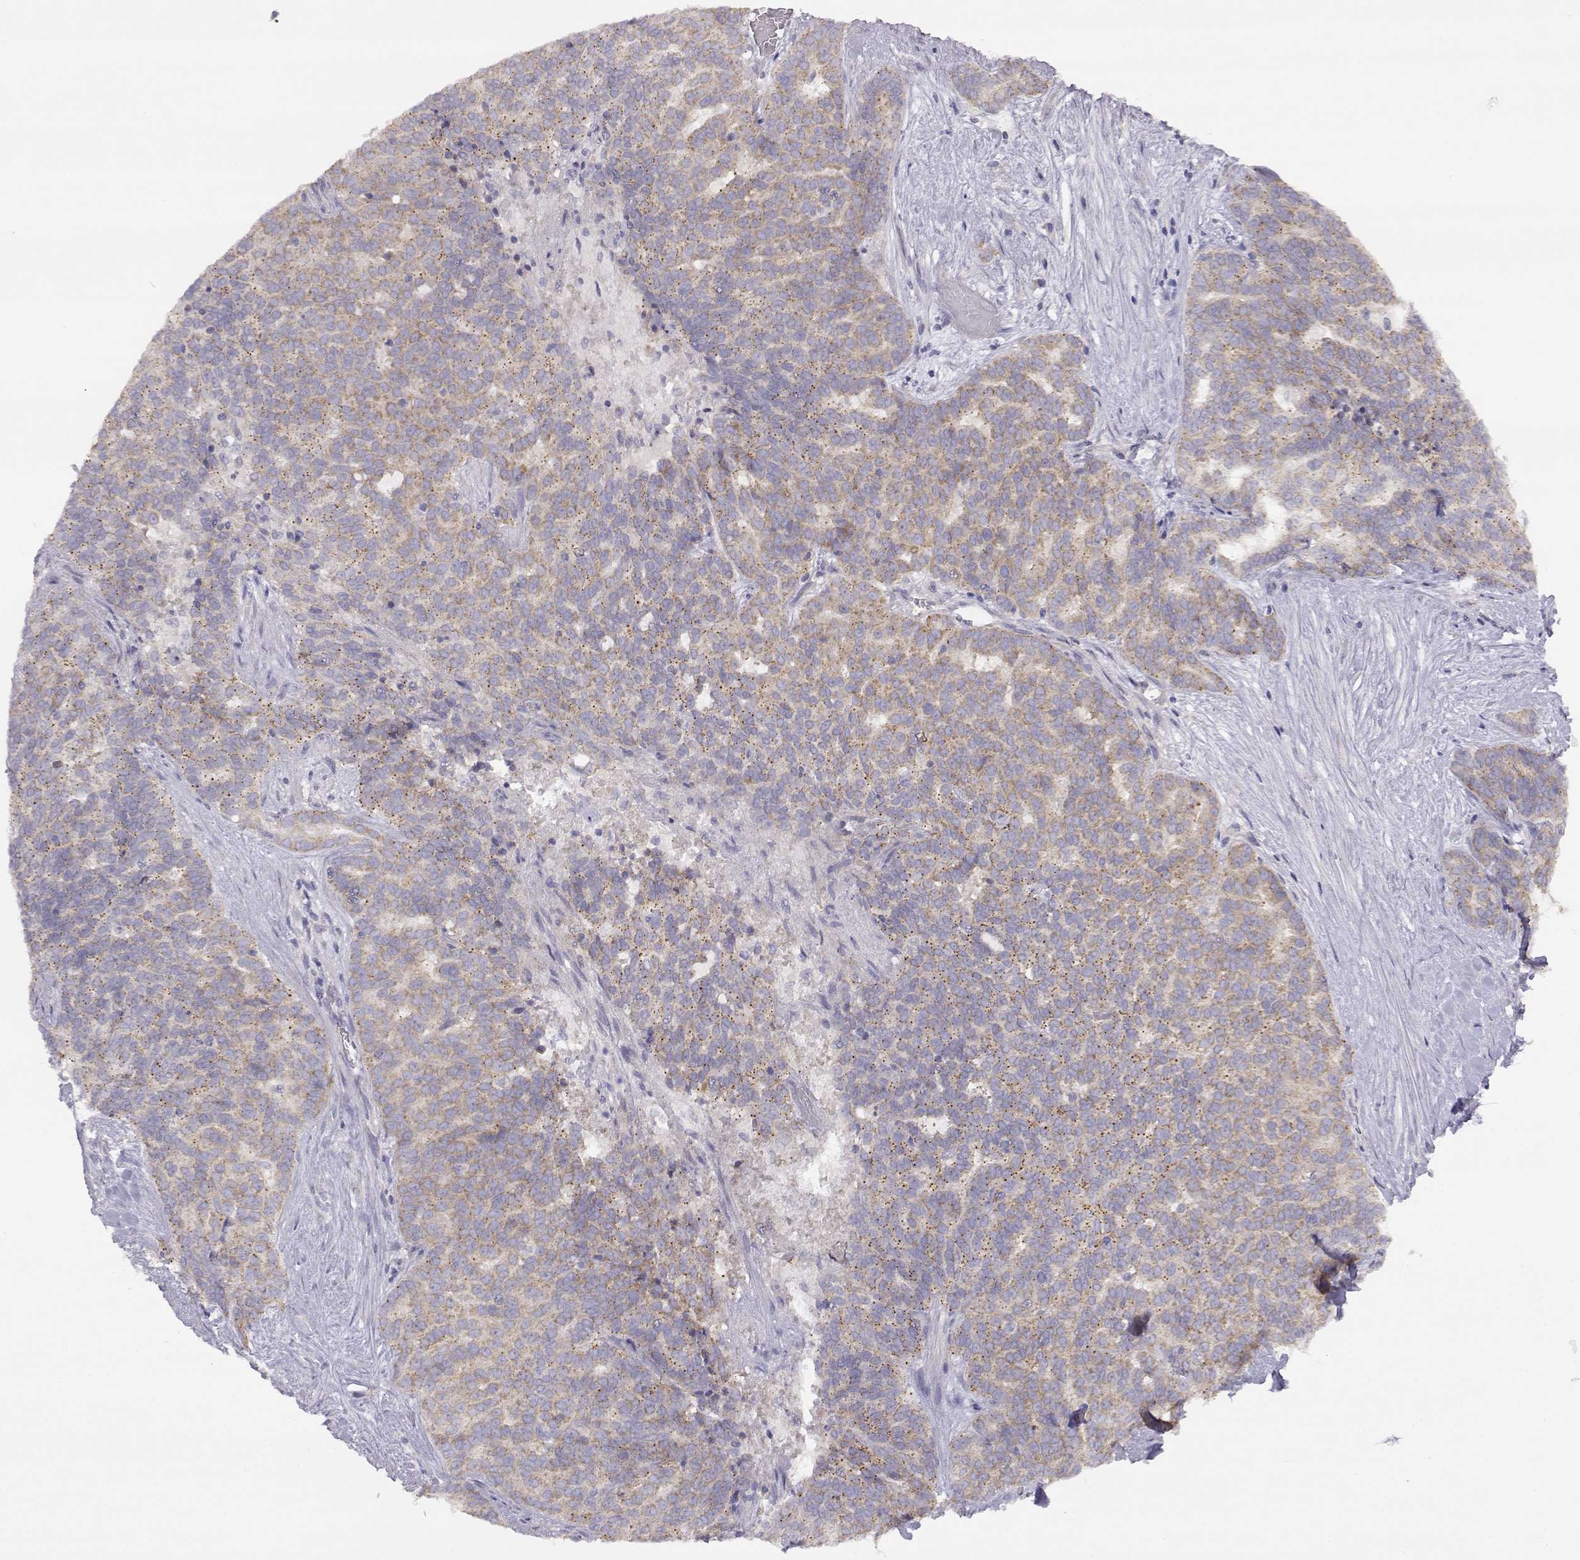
{"staining": {"intensity": "weak", "quantity": "25%-75%", "location": "cytoplasmic/membranous"}, "tissue": "liver cancer", "cell_type": "Tumor cells", "image_type": "cancer", "snomed": [{"axis": "morphology", "description": "Cholangiocarcinoma"}, {"axis": "topography", "description": "Liver"}], "caption": "Immunohistochemical staining of human cholangiocarcinoma (liver) displays low levels of weak cytoplasmic/membranous staining in approximately 25%-75% of tumor cells.", "gene": "DDC", "patient": {"sex": "female", "age": 47}}